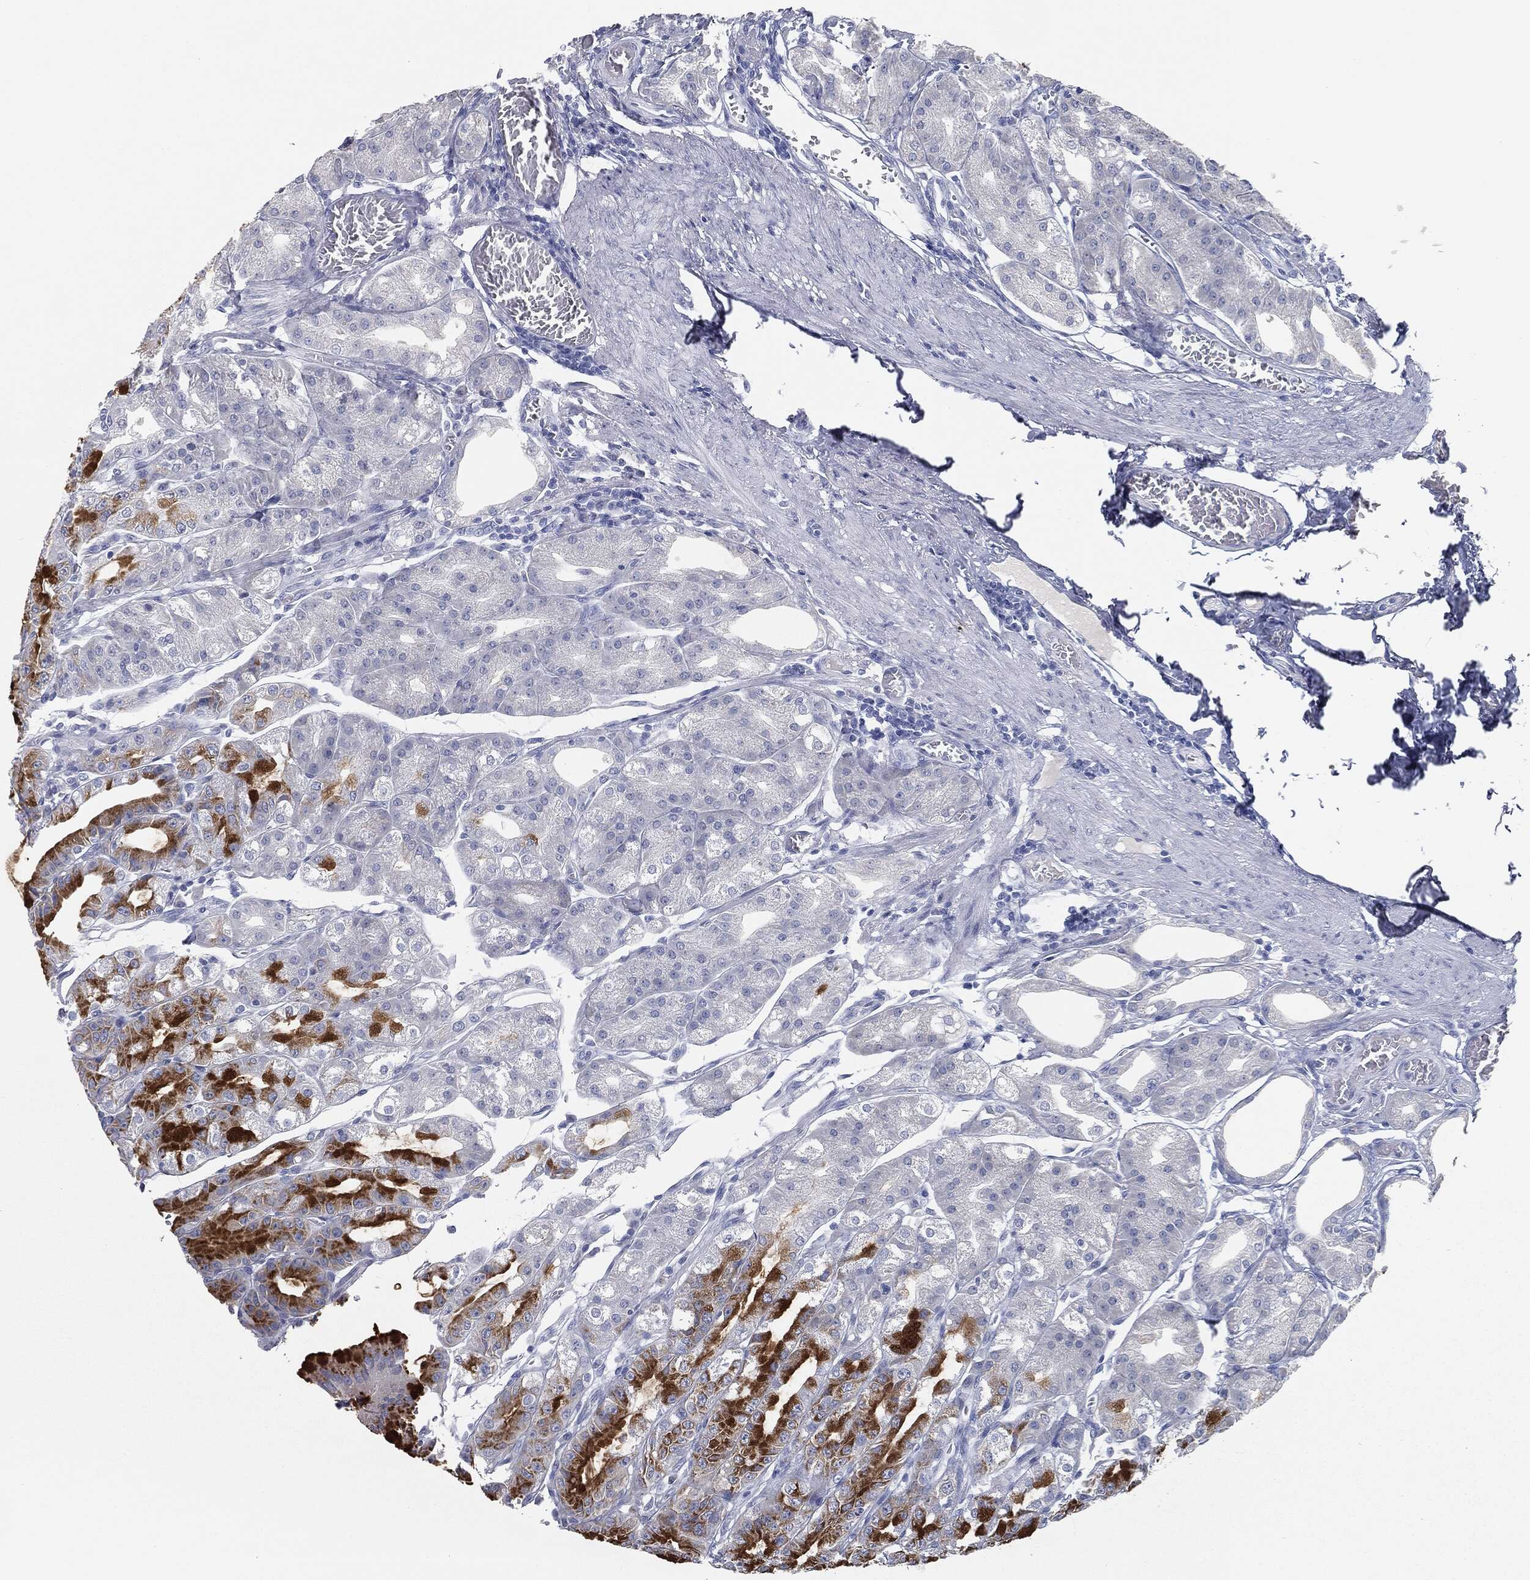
{"staining": {"intensity": "strong", "quantity": "25%-75%", "location": "cytoplasmic/membranous"}, "tissue": "stomach", "cell_type": "Glandular cells", "image_type": "normal", "snomed": [{"axis": "morphology", "description": "Normal tissue, NOS"}, {"axis": "topography", "description": "Stomach"}], "caption": "The histopathology image reveals staining of benign stomach, revealing strong cytoplasmic/membranous protein positivity (brown color) within glandular cells.", "gene": "MUC5AC", "patient": {"sex": "male", "age": 71}}